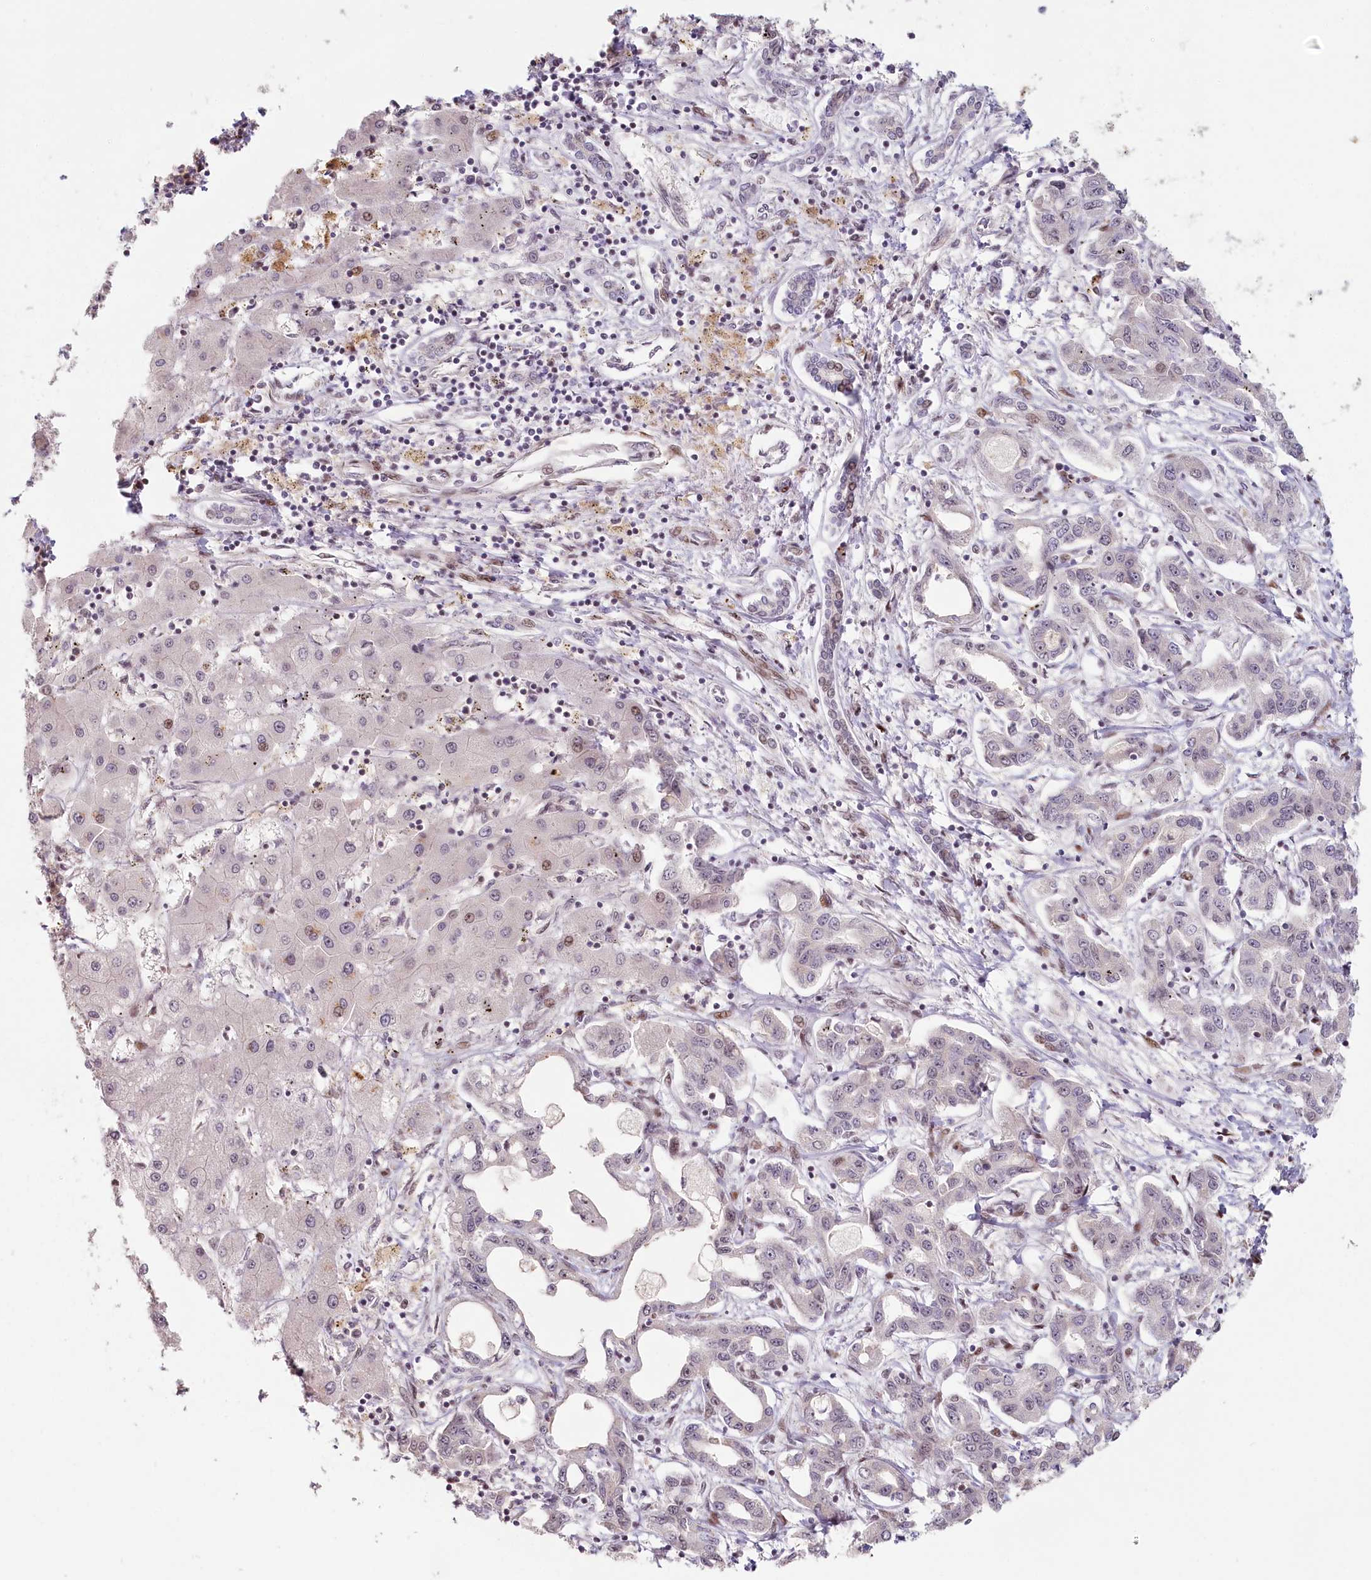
{"staining": {"intensity": "negative", "quantity": "none", "location": "none"}, "tissue": "liver cancer", "cell_type": "Tumor cells", "image_type": "cancer", "snomed": [{"axis": "morphology", "description": "Cholangiocarcinoma"}, {"axis": "topography", "description": "Liver"}], "caption": "Immunohistochemistry photomicrograph of human liver cancer (cholangiocarcinoma) stained for a protein (brown), which shows no staining in tumor cells.", "gene": "FAM204A", "patient": {"sex": "male", "age": 59}}